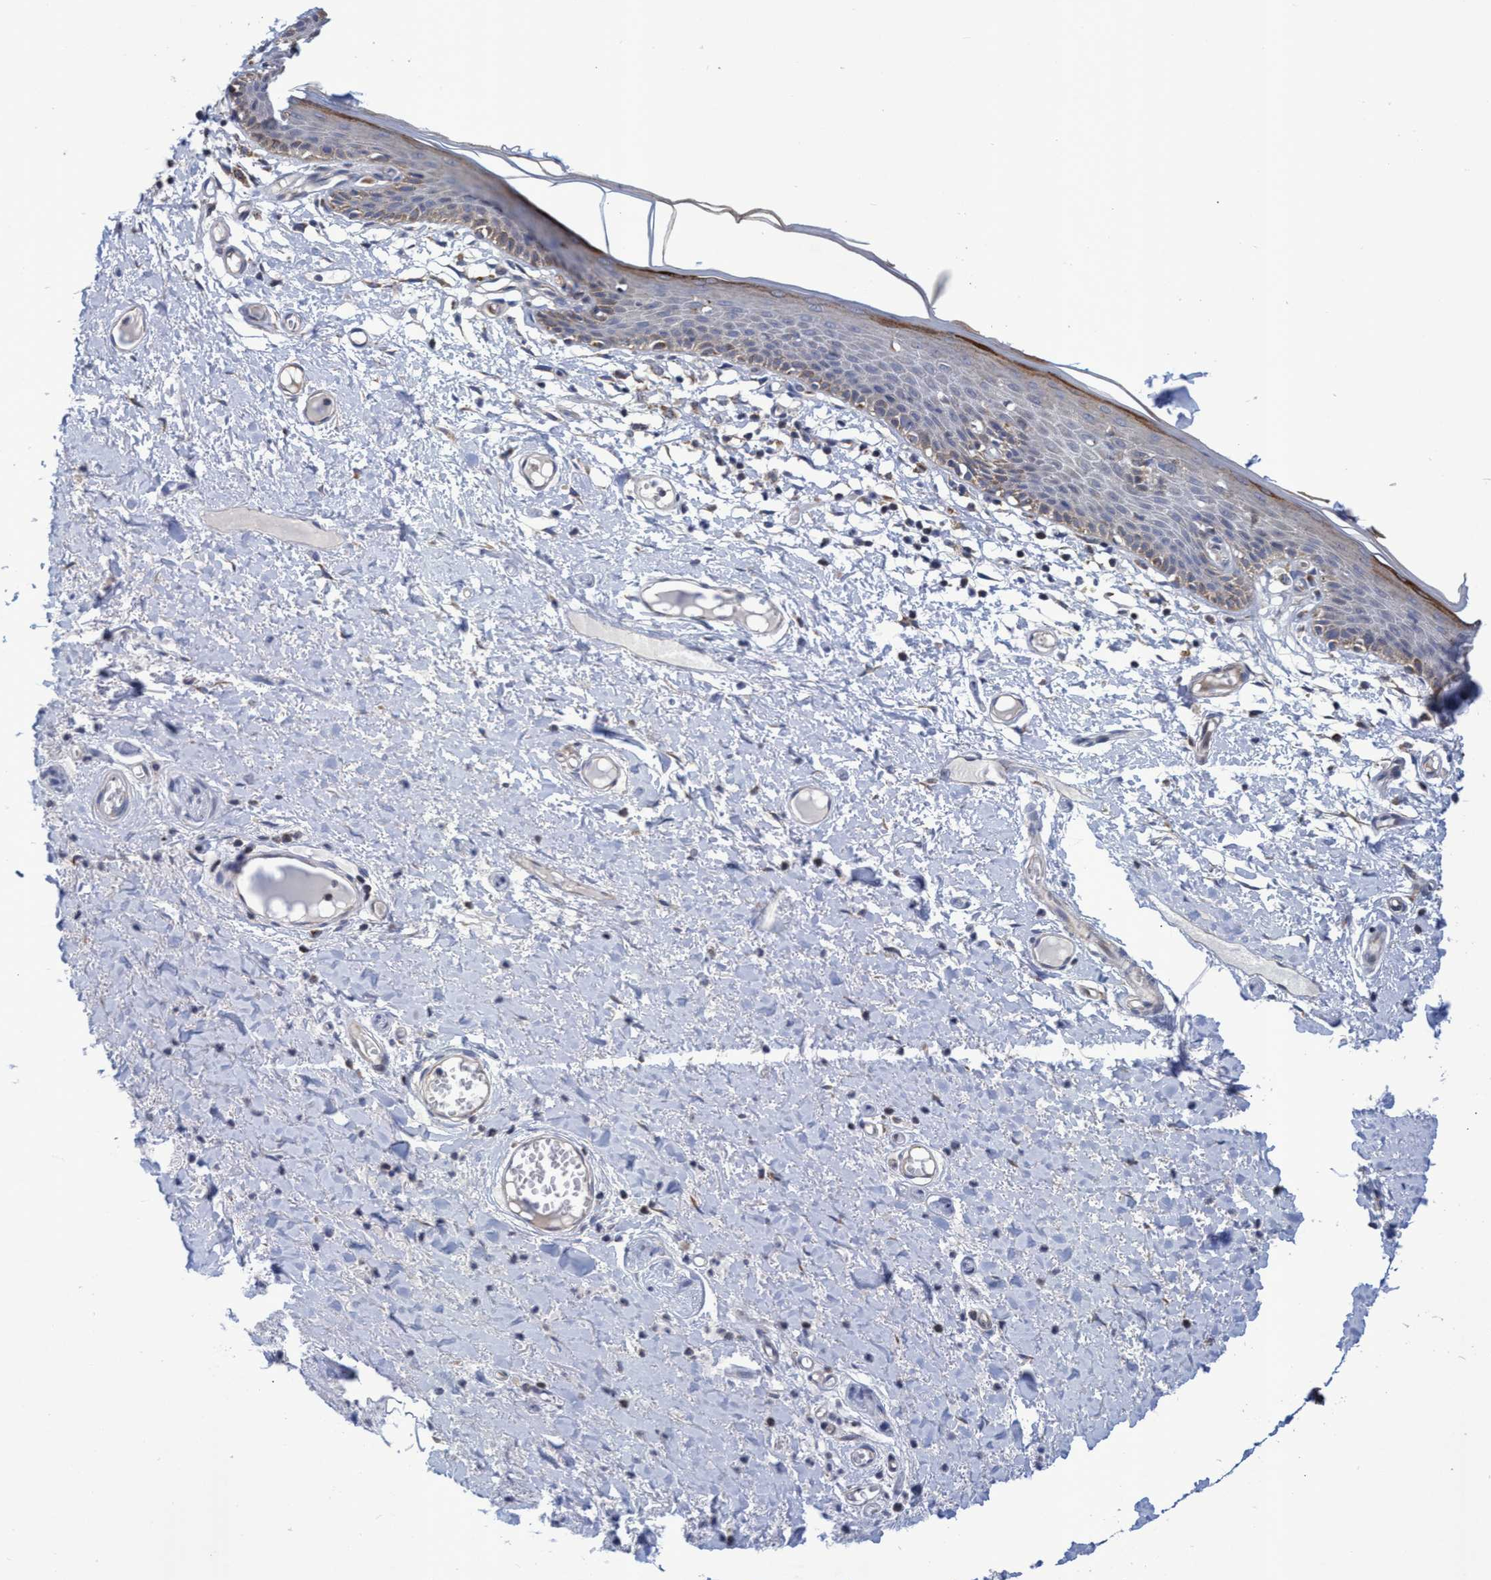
{"staining": {"intensity": "strong", "quantity": "25%-75%", "location": "cytoplasmic/membranous"}, "tissue": "skin", "cell_type": "Epidermal cells", "image_type": "normal", "snomed": [{"axis": "morphology", "description": "Normal tissue, NOS"}, {"axis": "topography", "description": "Vulva"}], "caption": "Skin stained with a brown dye shows strong cytoplasmic/membranous positive expression in about 25%-75% of epidermal cells.", "gene": "NAT16", "patient": {"sex": "female", "age": 54}}